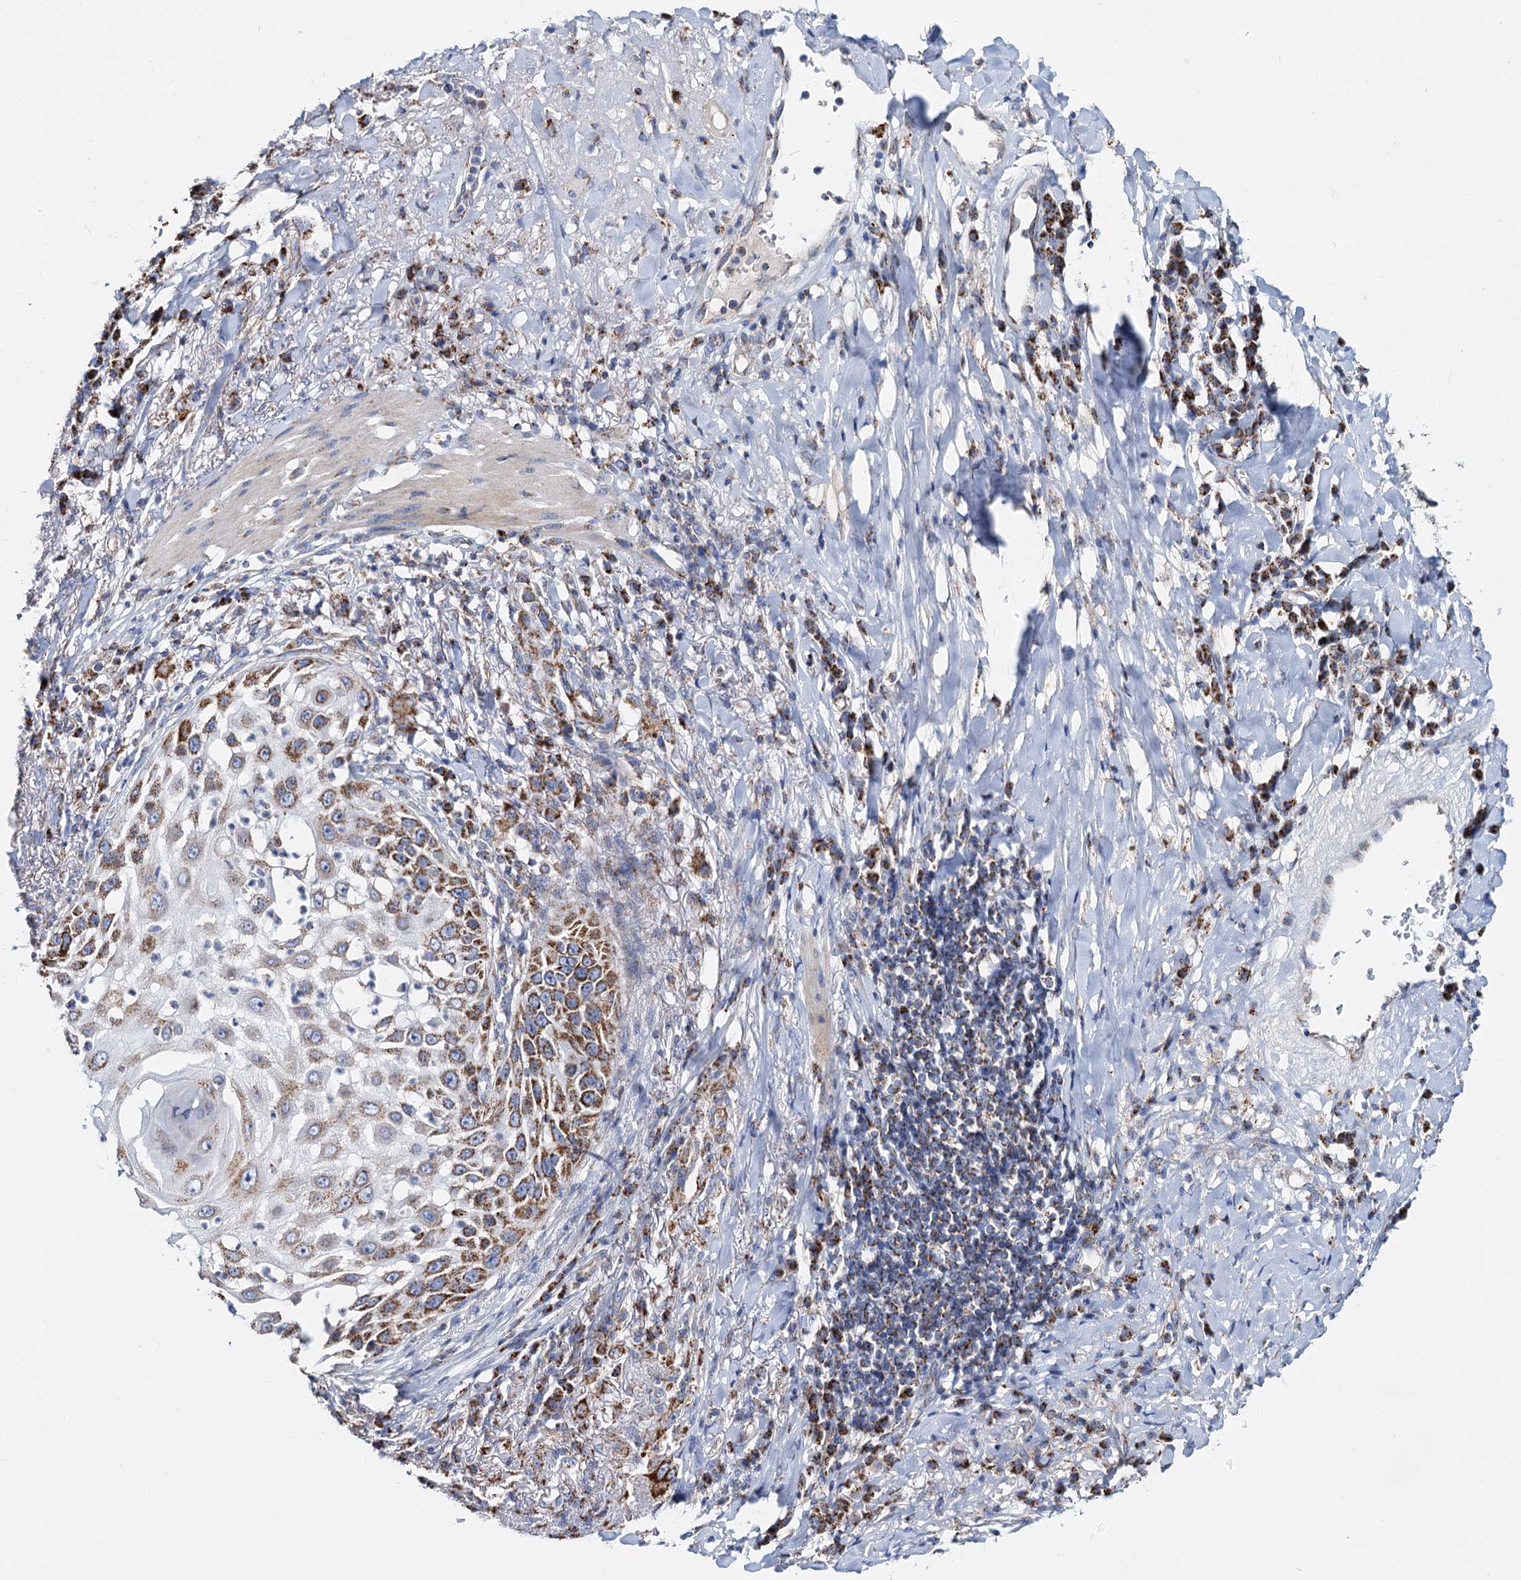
{"staining": {"intensity": "moderate", "quantity": ">75%", "location": "cytoplasmic/membranous"}, "tissue": "skin cancer", "cell_type": "Tumor cells", "image_type": "cancer", "snomed": [{"axis": "morphology", "description": "Squamous cell carcinoma, NOS"}, {"axis": "topography", "description": "Skin"}], "caption": "A high-resolution micrograph shows immunohistochemistry (IHC) staining of skin cancer, which demonstrates moderate cytoplasmic/membranous positivity in about >75% of tumor cells. (DAB (3,3'-diaminobenzidine) IHC, brown staining for protein, blue staining for nuclei).", "gene": "C2CD3", "patient": {"sex": "female", "age": 44}}